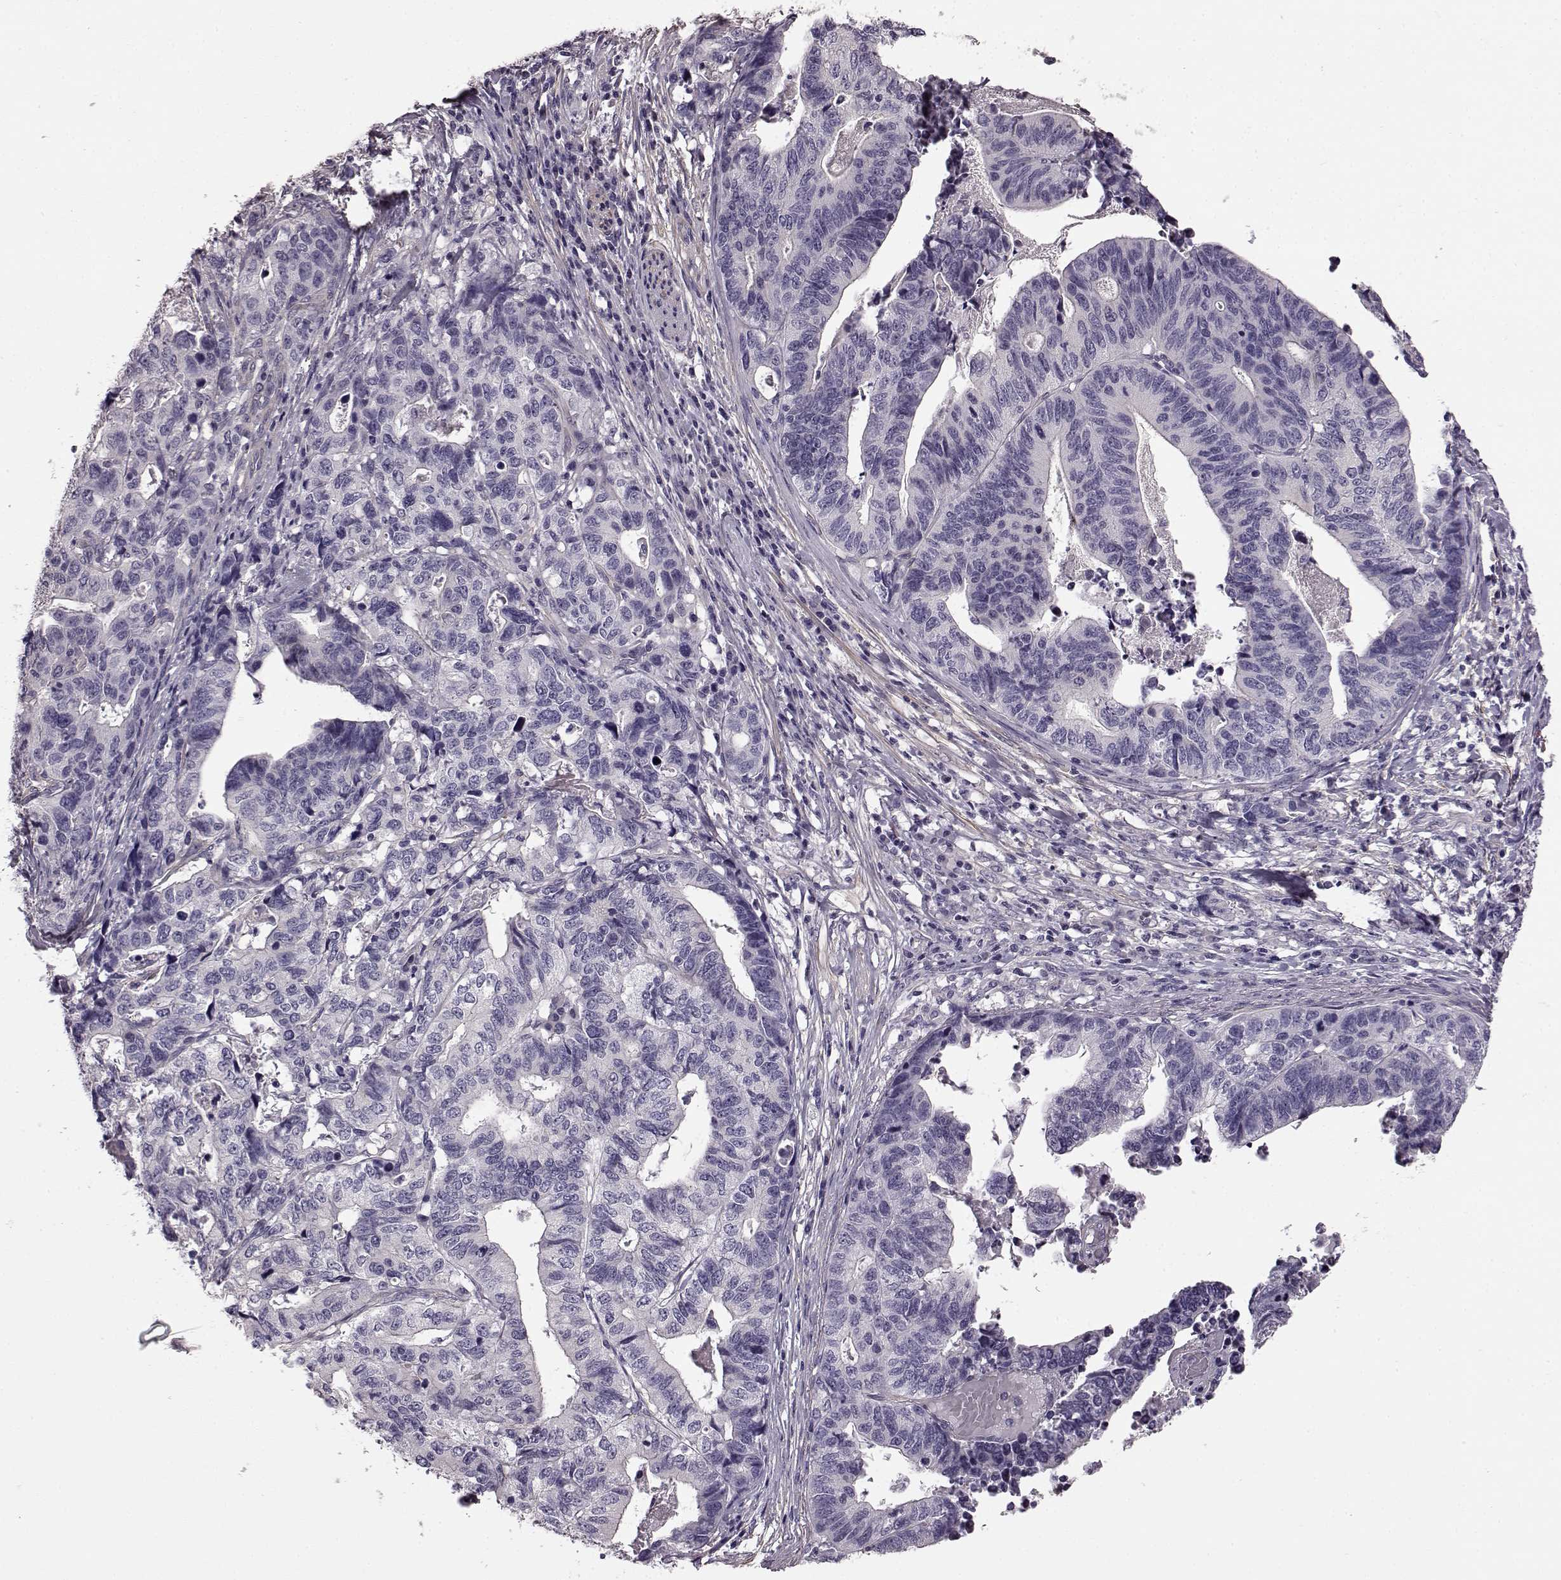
{"staining": {"intensity": "negative", "quantity": "none", "location": "none"}, "tissue": "stomach cancer", "cell_type": "Tumor cells", "image_type": "cancer", "snomed": [{"axis": "morphology", "description": "Adenocarcinoma, NOS"}, {"axis": "topography", "description": "Stomach, upper"}], "caption": "Immunohistochemistry (IHC) photomicrograph of neoplastic tissue: stomach cancer (adenocarcinoma) stained with DAB (3,3'-diaminobenzidine) shows no significant protein positivity in tumor cells.", "gene": "GRK1", "patient": {"sex": "female", "age": 67}}